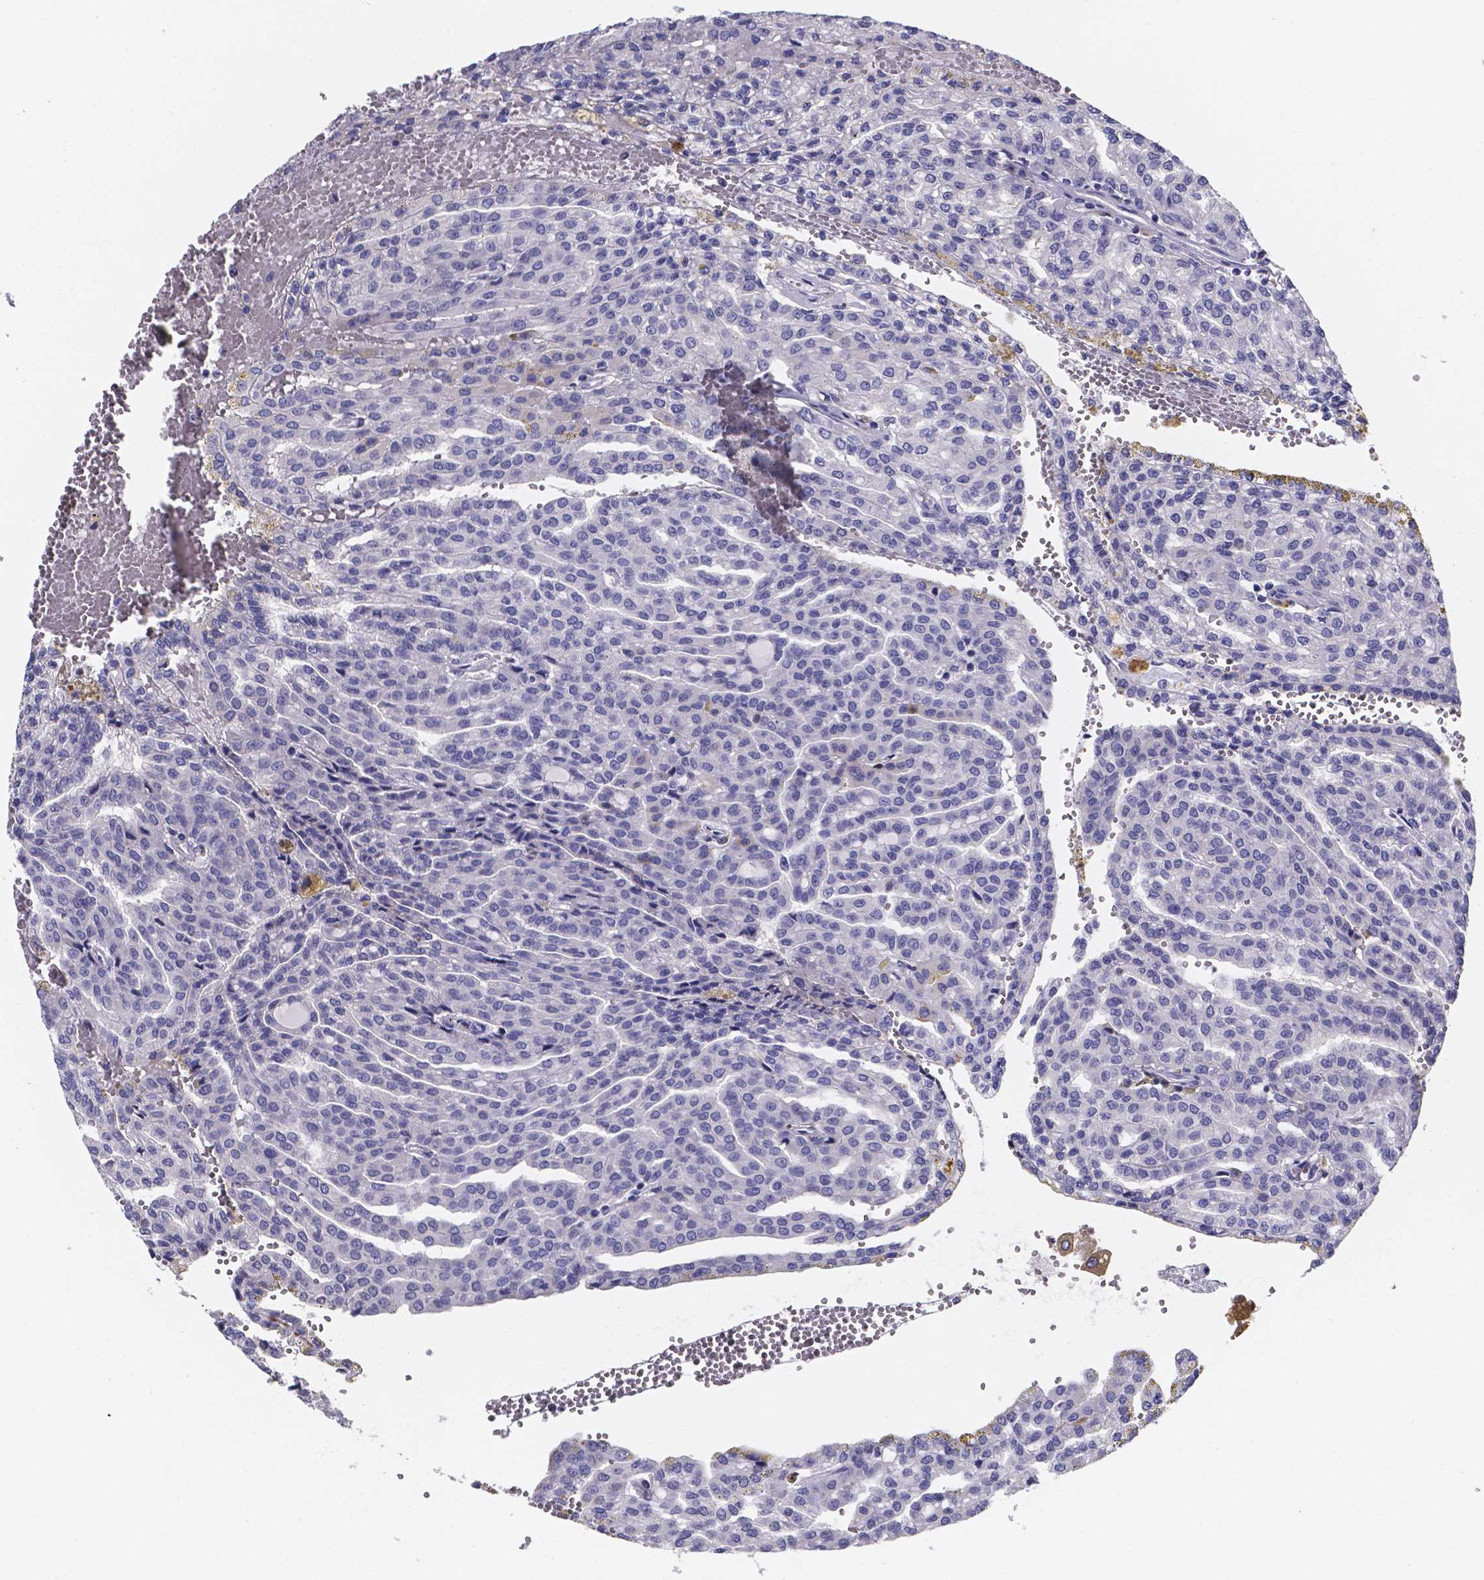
{"staining": {"intensity": "negative", "quantity": "none", "location": "none"}, "tissue": "renal cancer", "cell_type": "Tumor cells", "image_type": "cancer", "snomed": [{"axis": "morphology", "description": "Adenocarcinoma, NOS"}, {"axis": "topography", "description": "Kidney"}], "caption": "This is an immunohistochemistry (IHC) photomicrograph of human renal adenocarcinoma. There is no expression in tumor cells.", "gene": "PAH", "patient": {"sex": "male", "age": 63}}